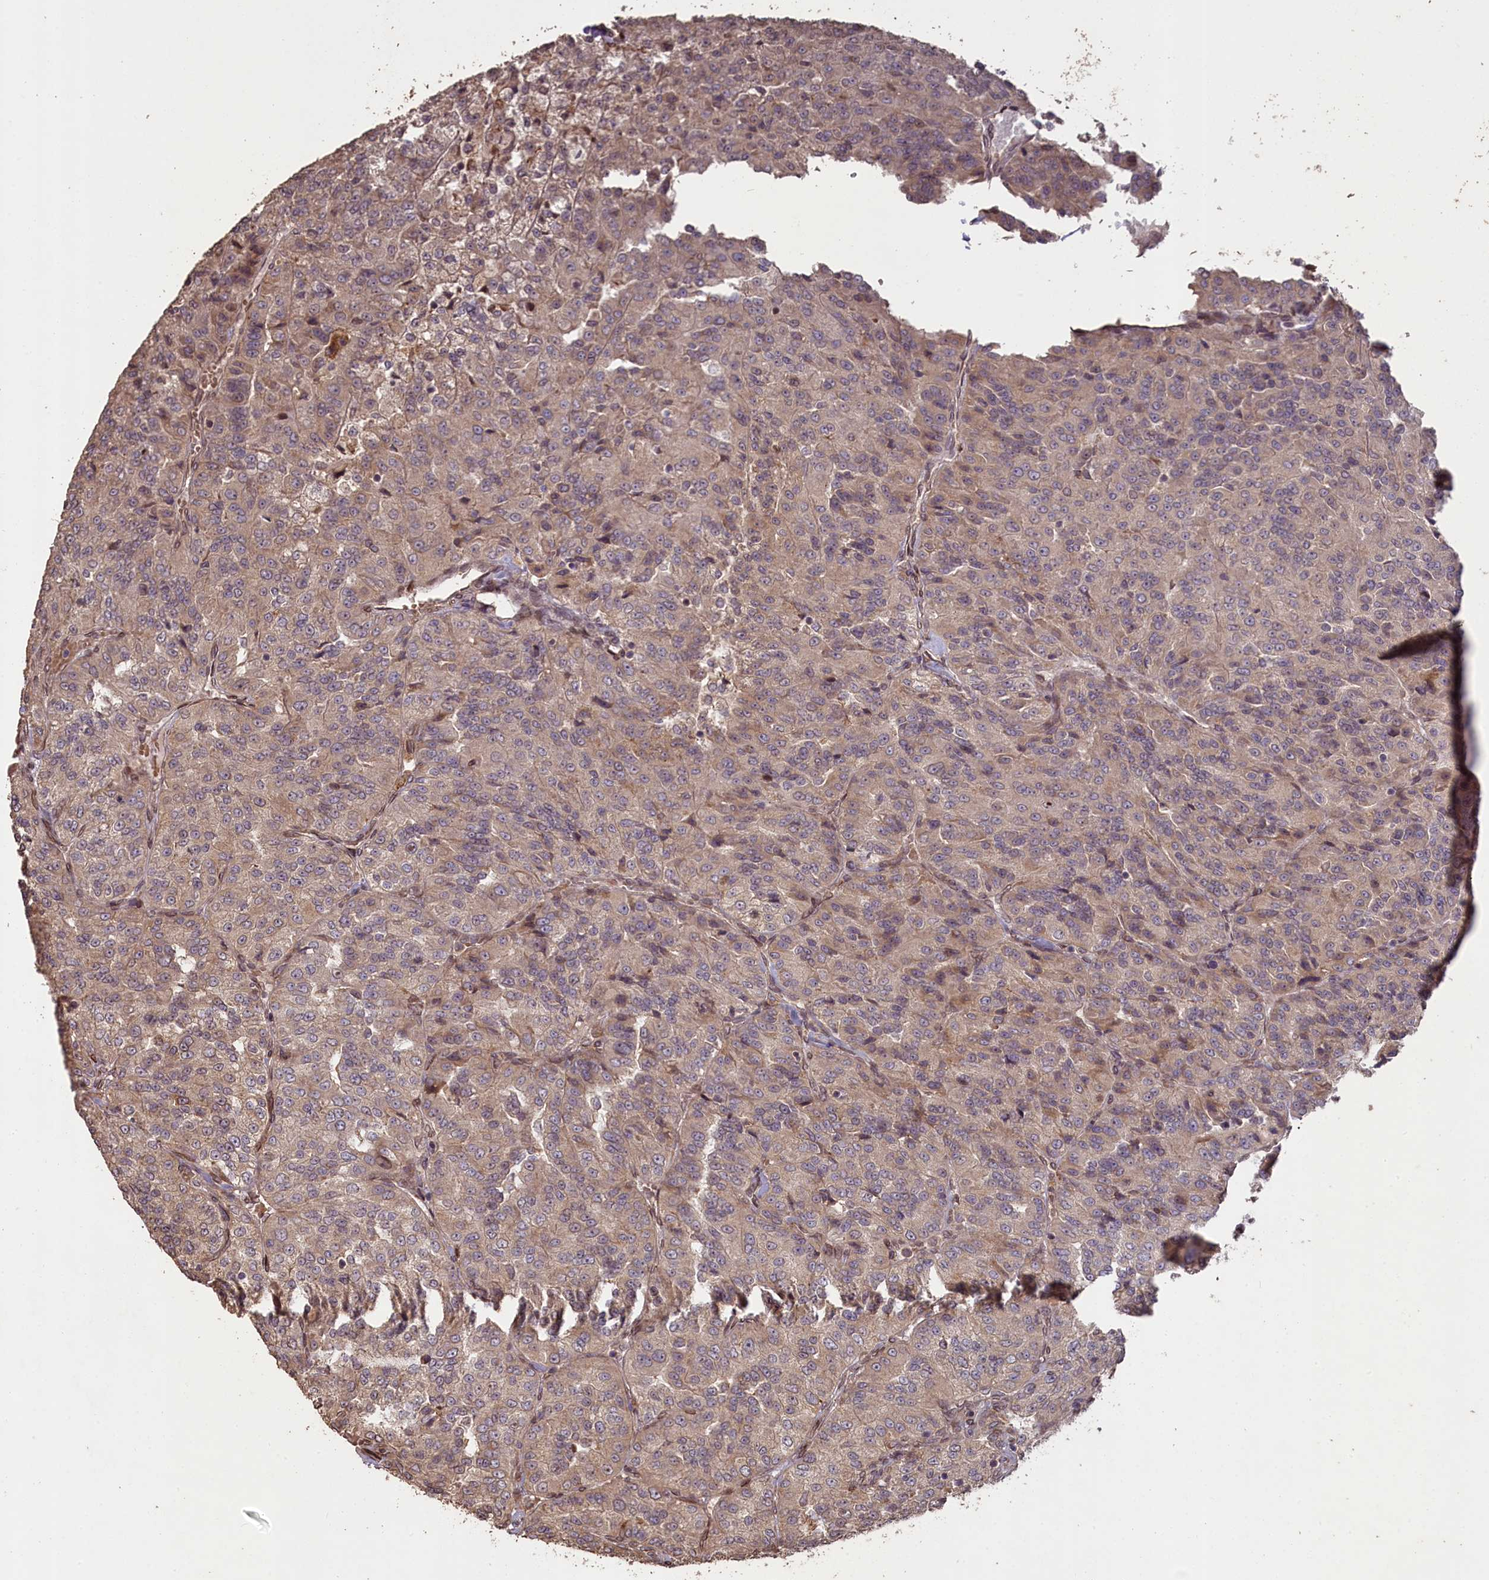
{"staining": {"intensity": "weak", "quantity": "<25%", "location": "cytoplasmic/membranous"}, "tissue": "renal cancer", "cell_type": "Tumor cells", "image_type": "cancer", "snomed": [{"axis": "morphology", "description": "Adenocarcinoma, NOS"}, {"axis": "topography", "description": "Kidney"}], "caption": "Adenocarcinoma (renal) stained for a protein using immunohistochemistry (IHC) shows no staining tumor cells.", "gene": "SLC38A7", "patient": {"sex": "female", "age": 63}}